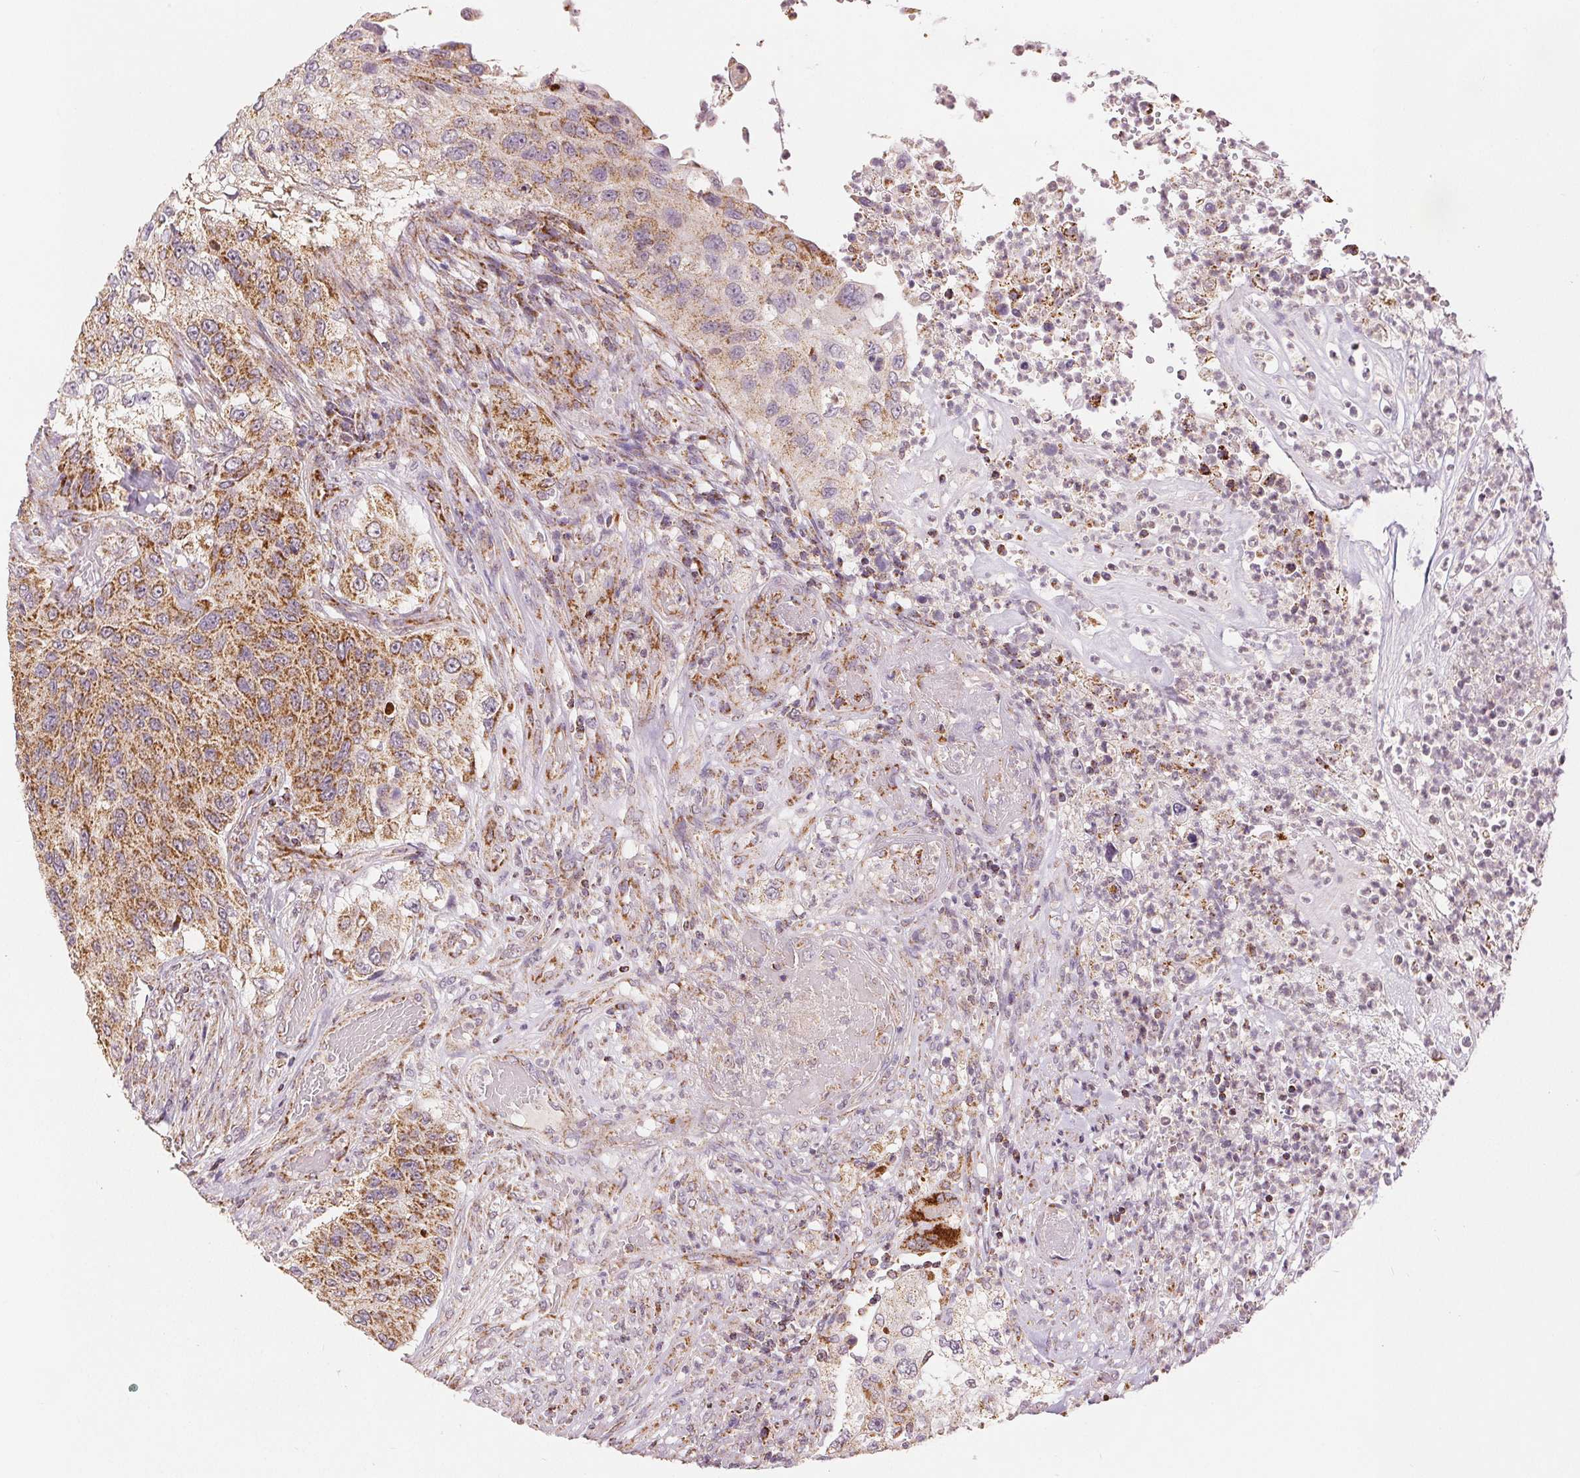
{"staining": {"intensity": "moderate", "quantity": ">75%", "location": "cytoplasmic/membranous"}, "tissue": "urothelial cancer", "cell_type": "Tumor cells", "image_type": "cancer", "snomed": [{"axis": "morphology", "description": "Urothelial carcinoma, High grade"}, {"axis": "topography", "description": "Urinary bladder"}], "caption": "Human urothelial cancer stained with a protein marker displays moderate staining in tumor cells.", "gene": "SDHB", "patient": {"sex": "female", "age": 60}}